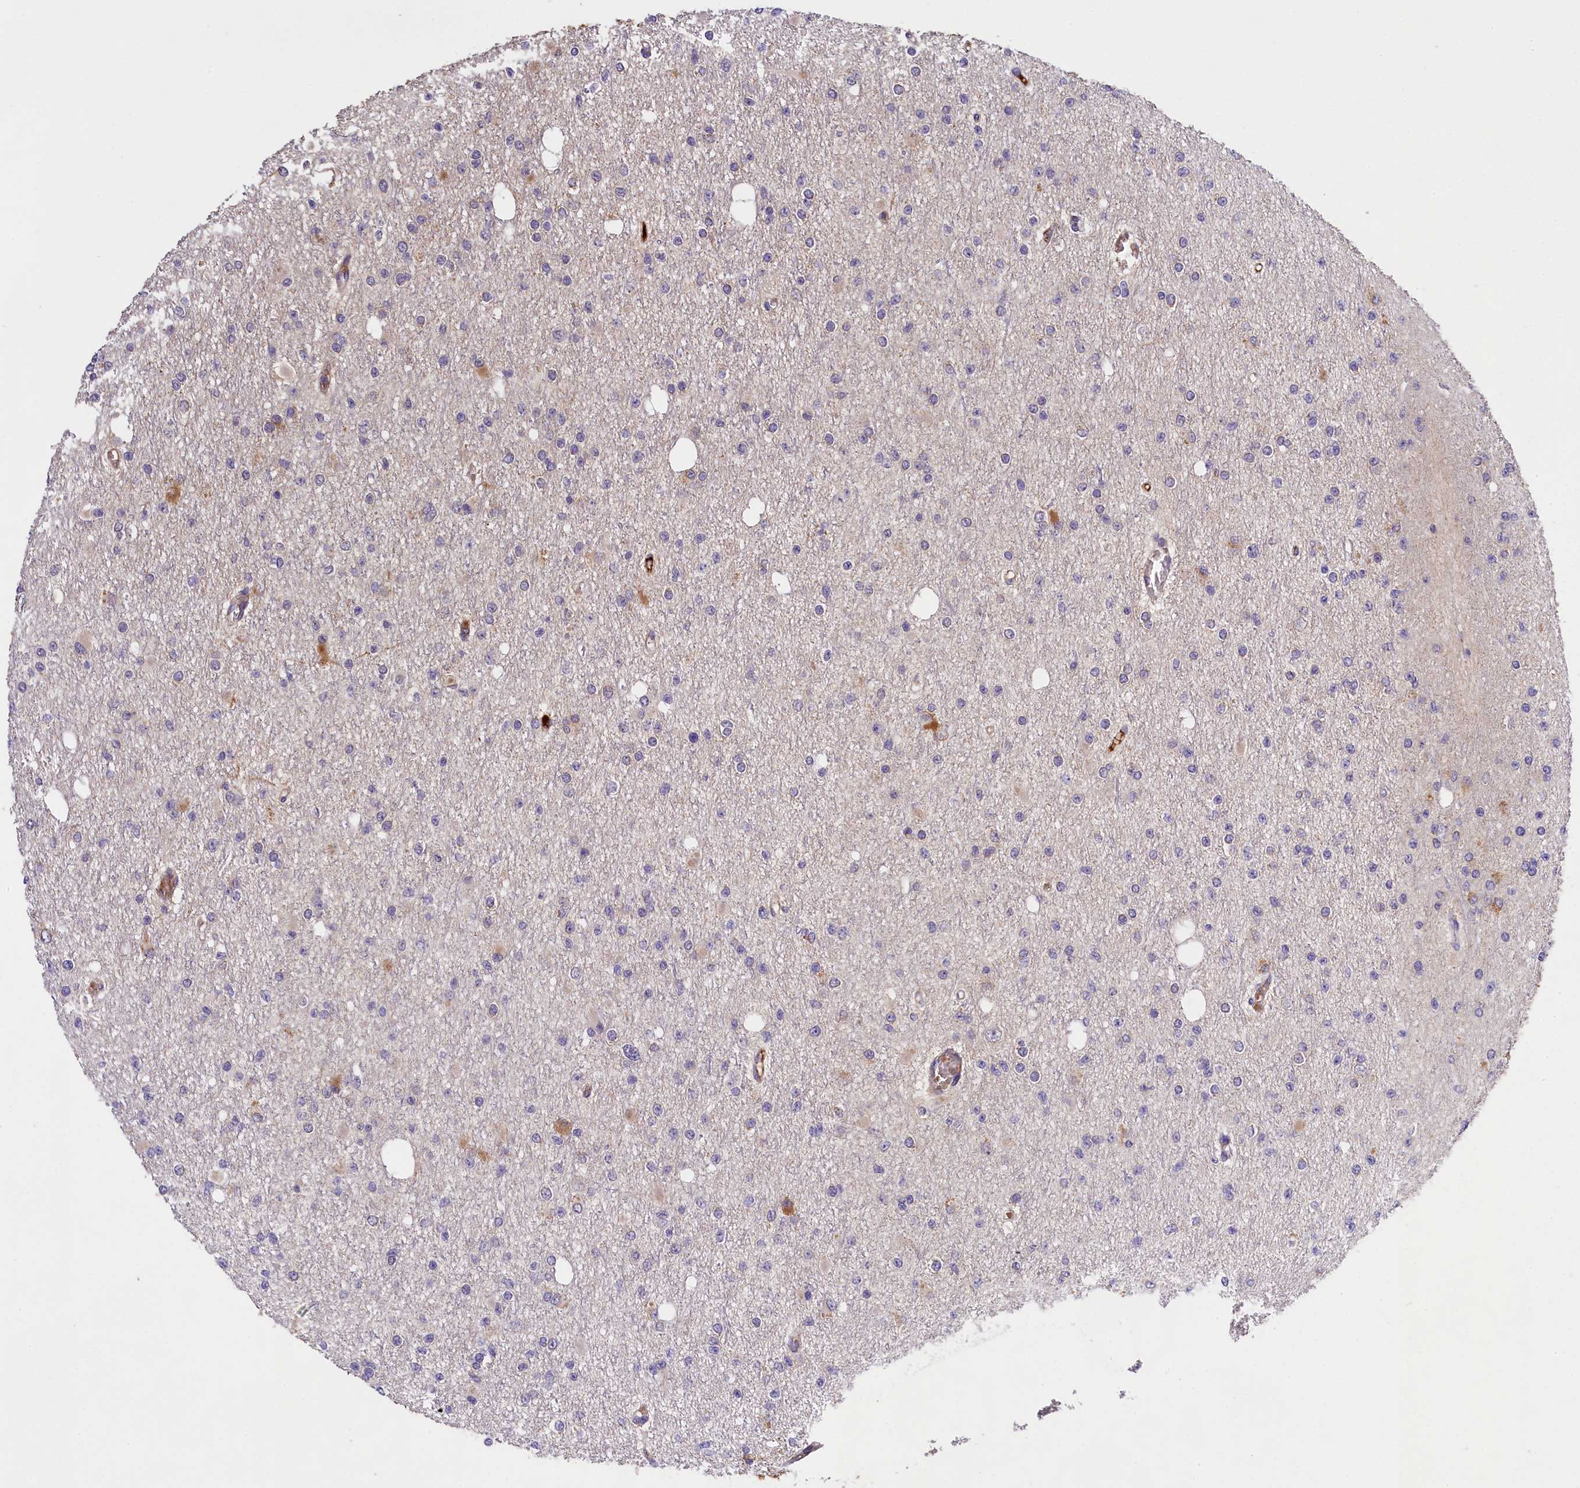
{"staining": {"intensity": "negative", "quantity": "none", "location": "none"}, "tissue": "glioma", "cell_type": "Tumor cells", "image_type": "cancer", "snomed": [{"axis": "morphology", "description": "Glioma, malignant, Low grade"}, {"axis": "topography", "description": "Brain"}], "caption": "DAB immunohistochemical staining of malignant glioma (low-grade) demonstrates no significant expression in tumor cells.", "gene": "PHAF1", "patient": {"sex": "female", "age": 22}}